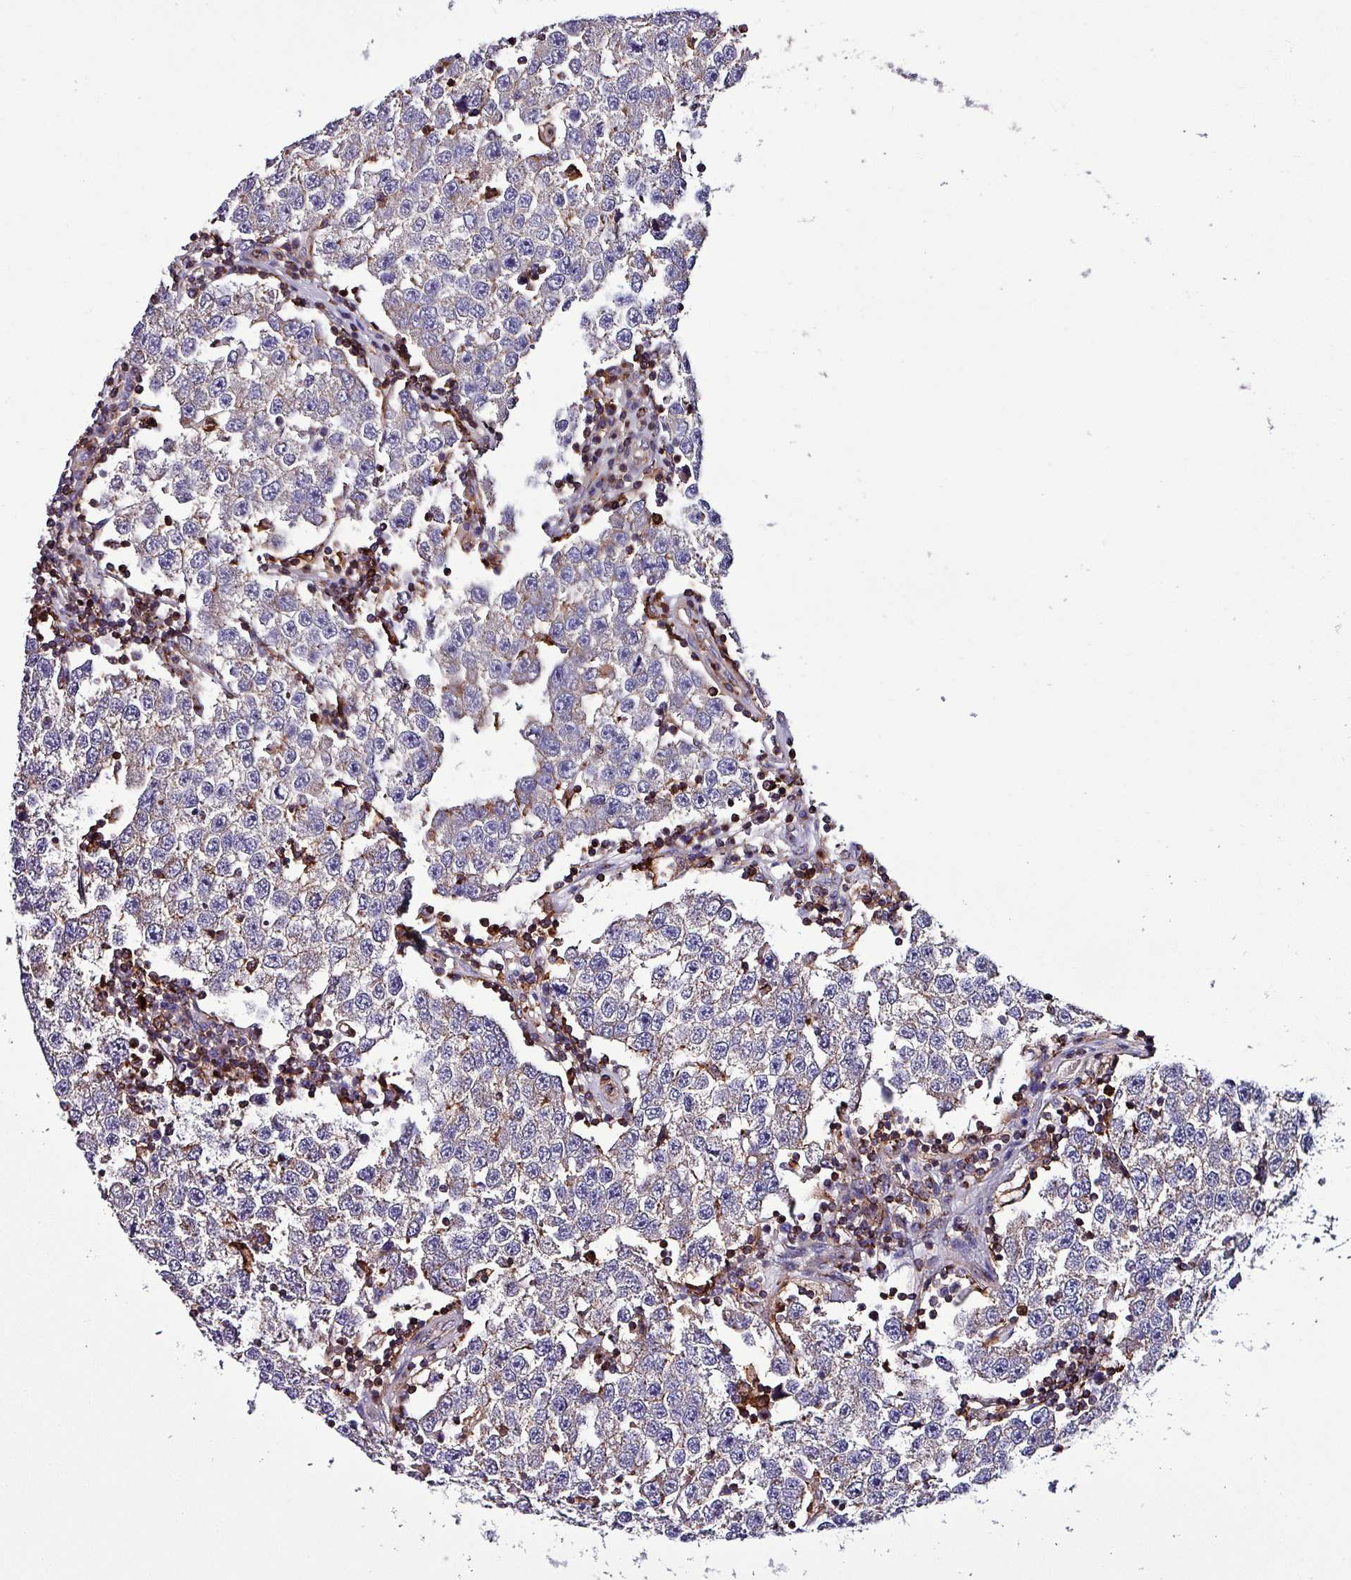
{"staining": {"intensity": "weak", "quantity": "25%-75%", "location": "cytoplasmic/membranous"}, "tissue": "testis cancer", "cell_type": "Tumor cells", "image_type": "cancer", "snomed": [{"axis": "morphology", "description": "Seminoma, NOS"}, {"axis": "topography", "description": "Testis"}], "caption": "Protein expression analysis of human seminoma (testis) reveals weak cytoplasmic/membranous staining in about 25%-75% of tumor cells.", "gene": "VAMP4", "patient": {"sex": "male", "age": 34}}